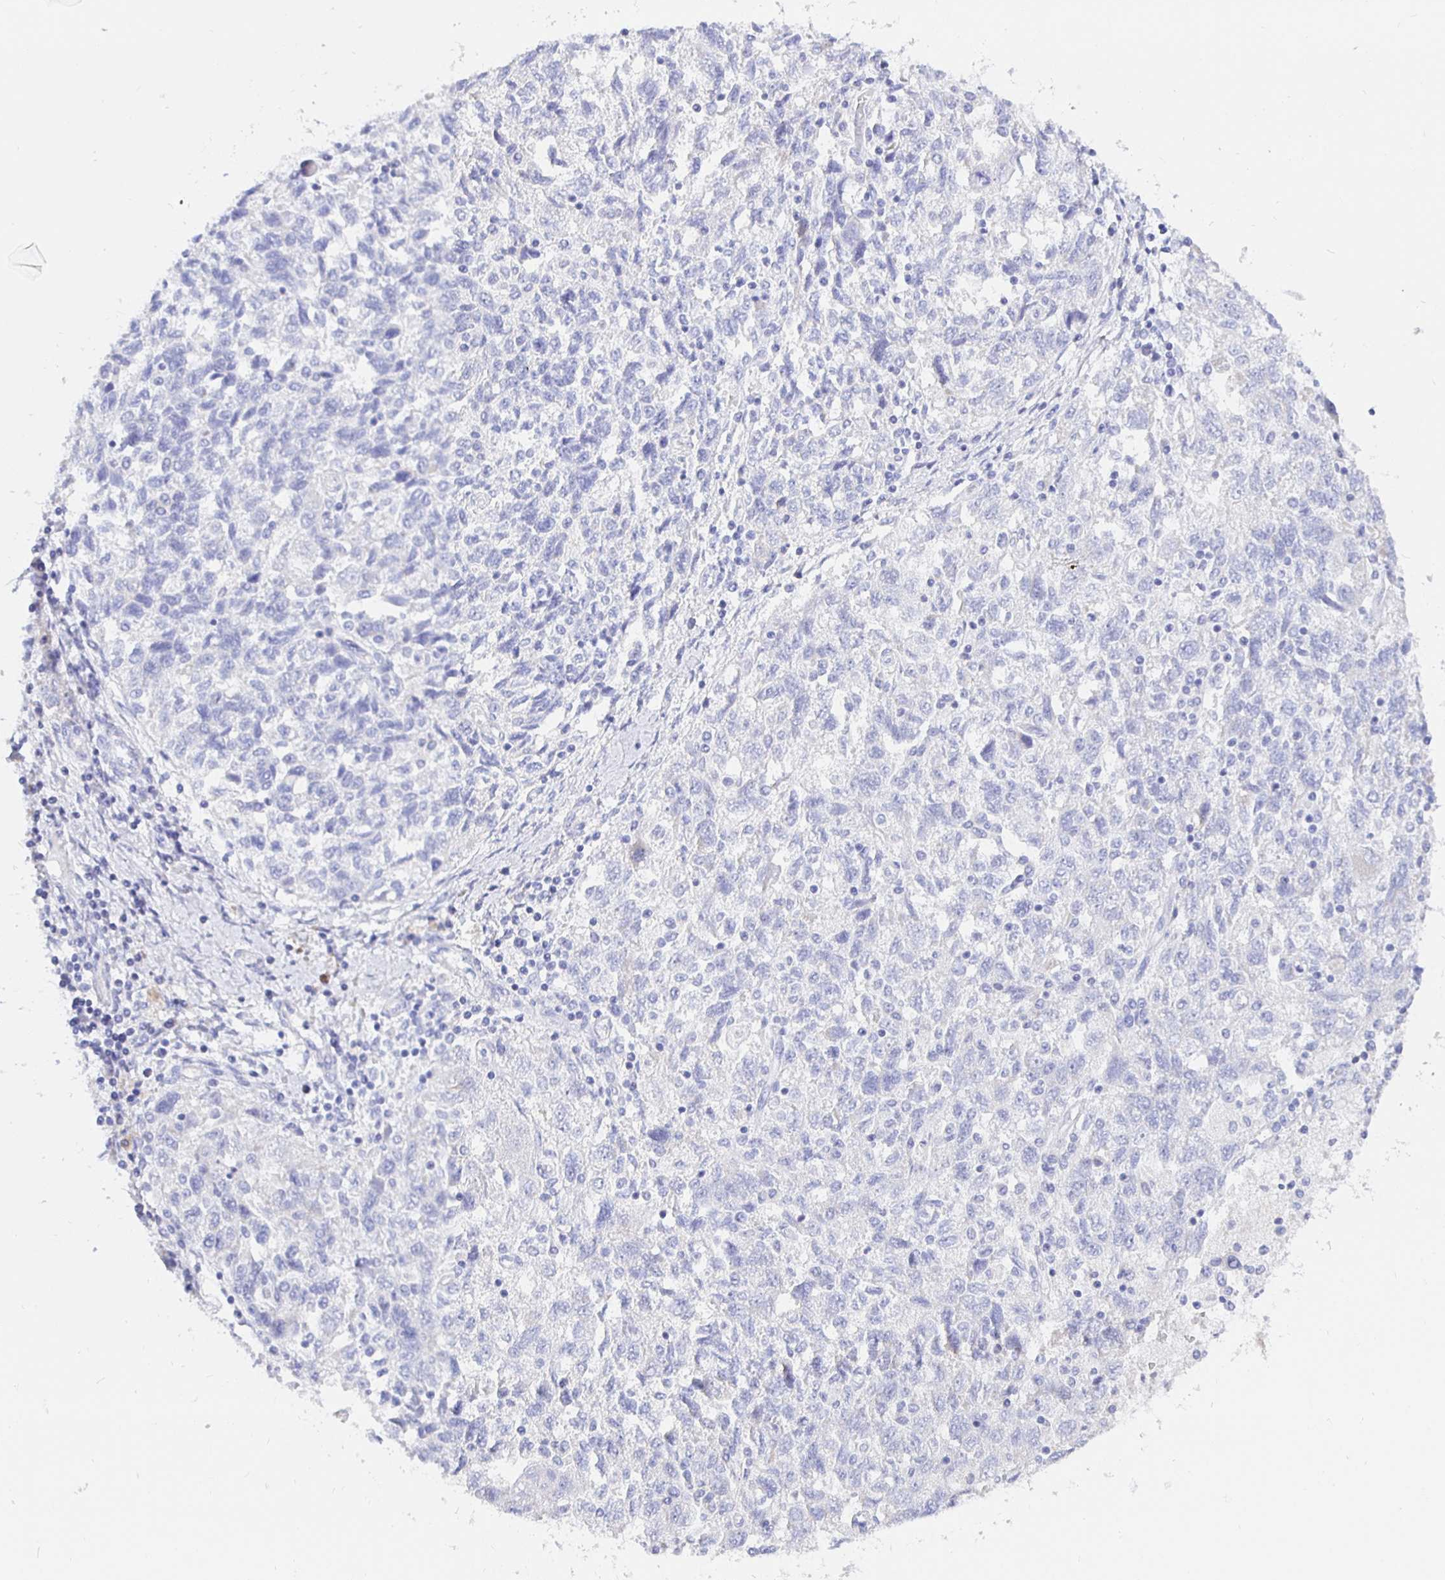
{"staining": {"intensity": "negative", "quantity": "none", "location": "none"}, "tissue": "ovarian cancer", "cell_type": "Tumor cells", "image_type": "cancer", "snomed": [{"axis": "morphology", "description": "Carcinoma, NOS"}, {"axis": "morphology", "description": "Cystadenocarcinoma, serous, NOS"}, {"axis": "topography", "description": "Ovary"}], "caption": "DAB immunohistochemical staining of human serous cystadenocarcinoma (ovarian) shows no significant positivity in tumor cells.", "gene": "UMOD", "patient": {"sex": "female", "age": 69}}